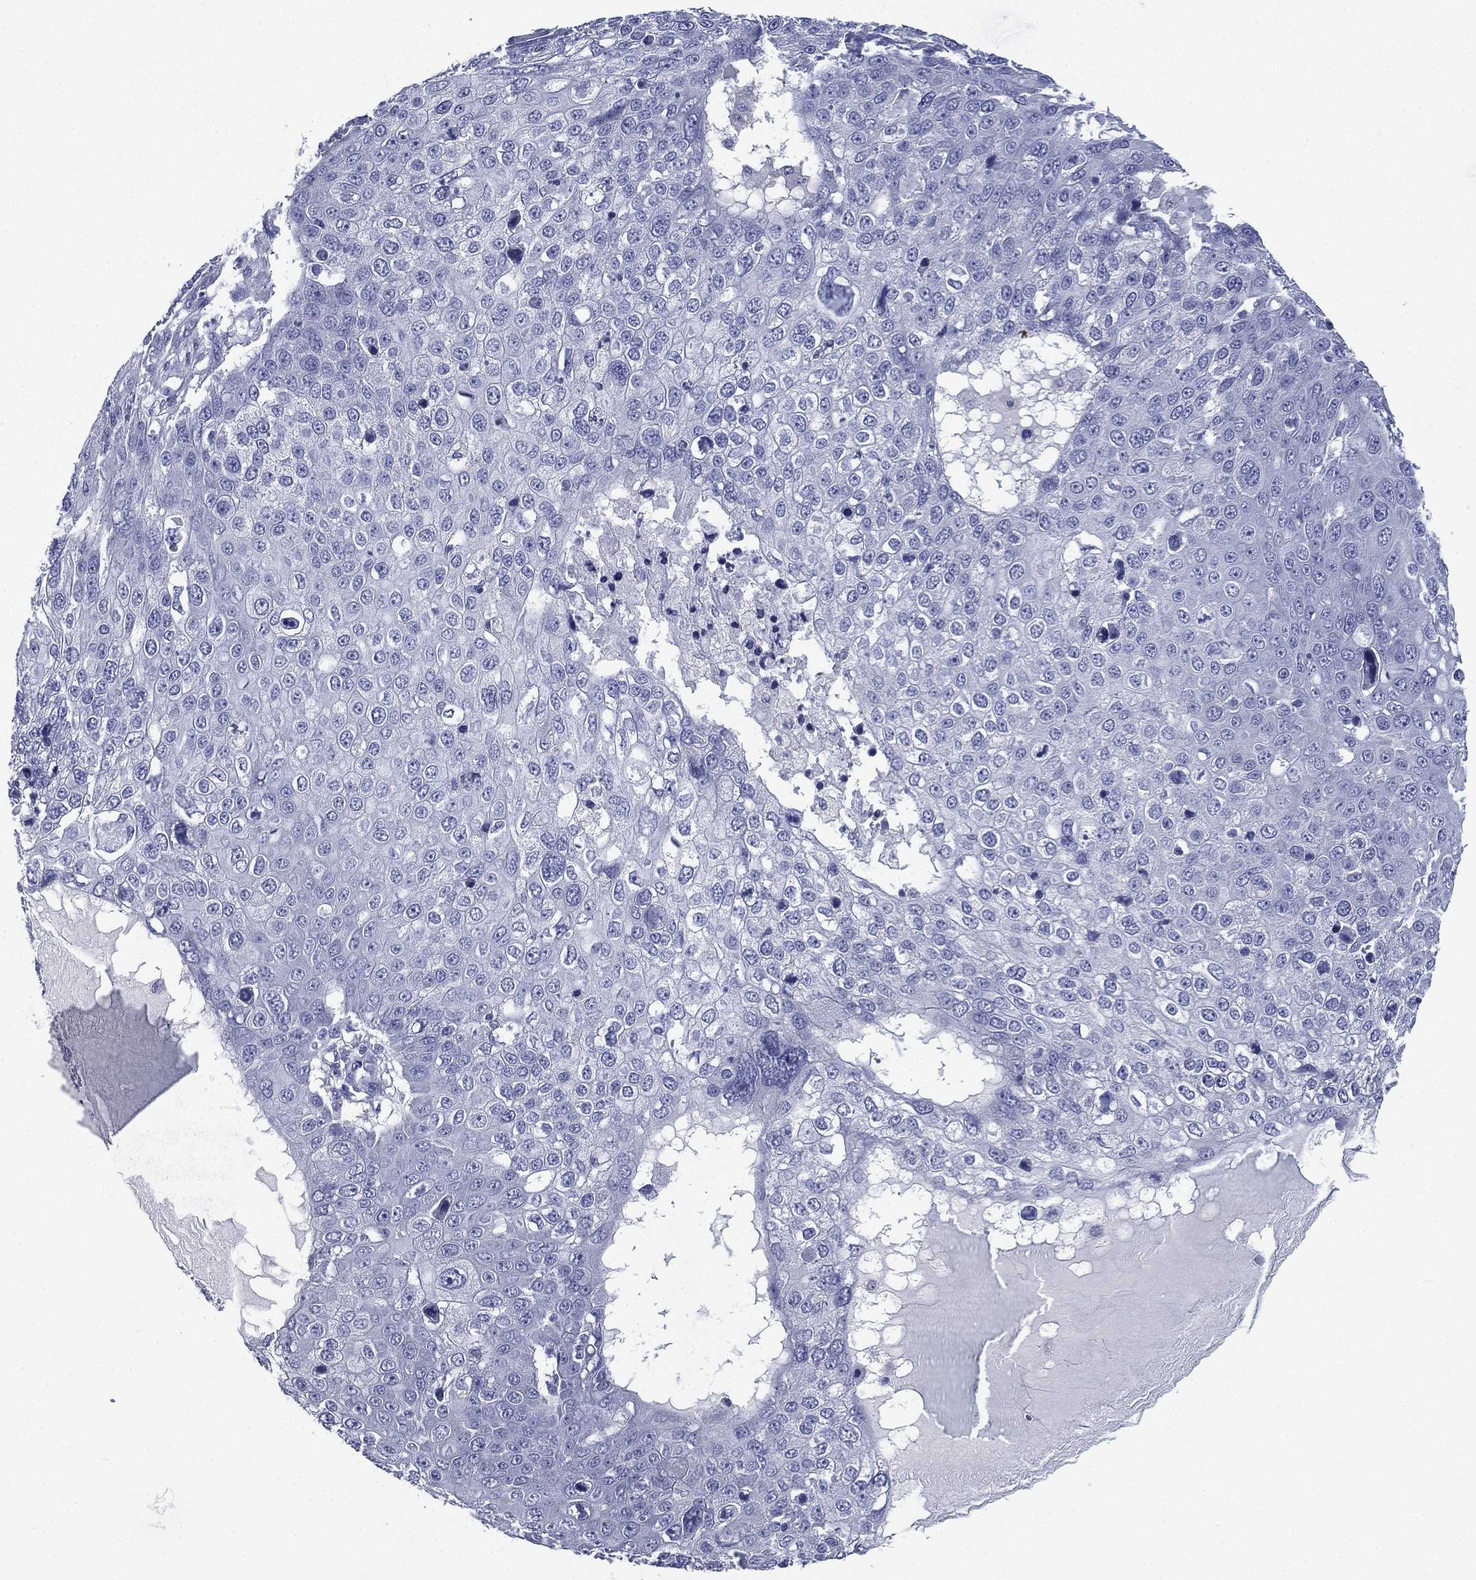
{"staining": {"intensity": "negative", "quantity": "none", "location": "none"}, "tissue": "skin cancer", "cell_type": "Tumor cells", "image_type": "cancer", "snomed": [{"axis": "morphology", "description": "Squamous cell carcinoma, NOS"}, {"axis": "topography", "description": "Skin"}], "caption": "A photomicrograph of human skin cancer (squamous cell carcinoma) is negative for staining in tumor cells. The staining was performed using DAB to visualize the protein expression in brown, while the nuclei were stained in blue with hematoxylin (Magnification: 20x).", "gene": "FCER2", "patient": {"sex": "male", "age": 71}}